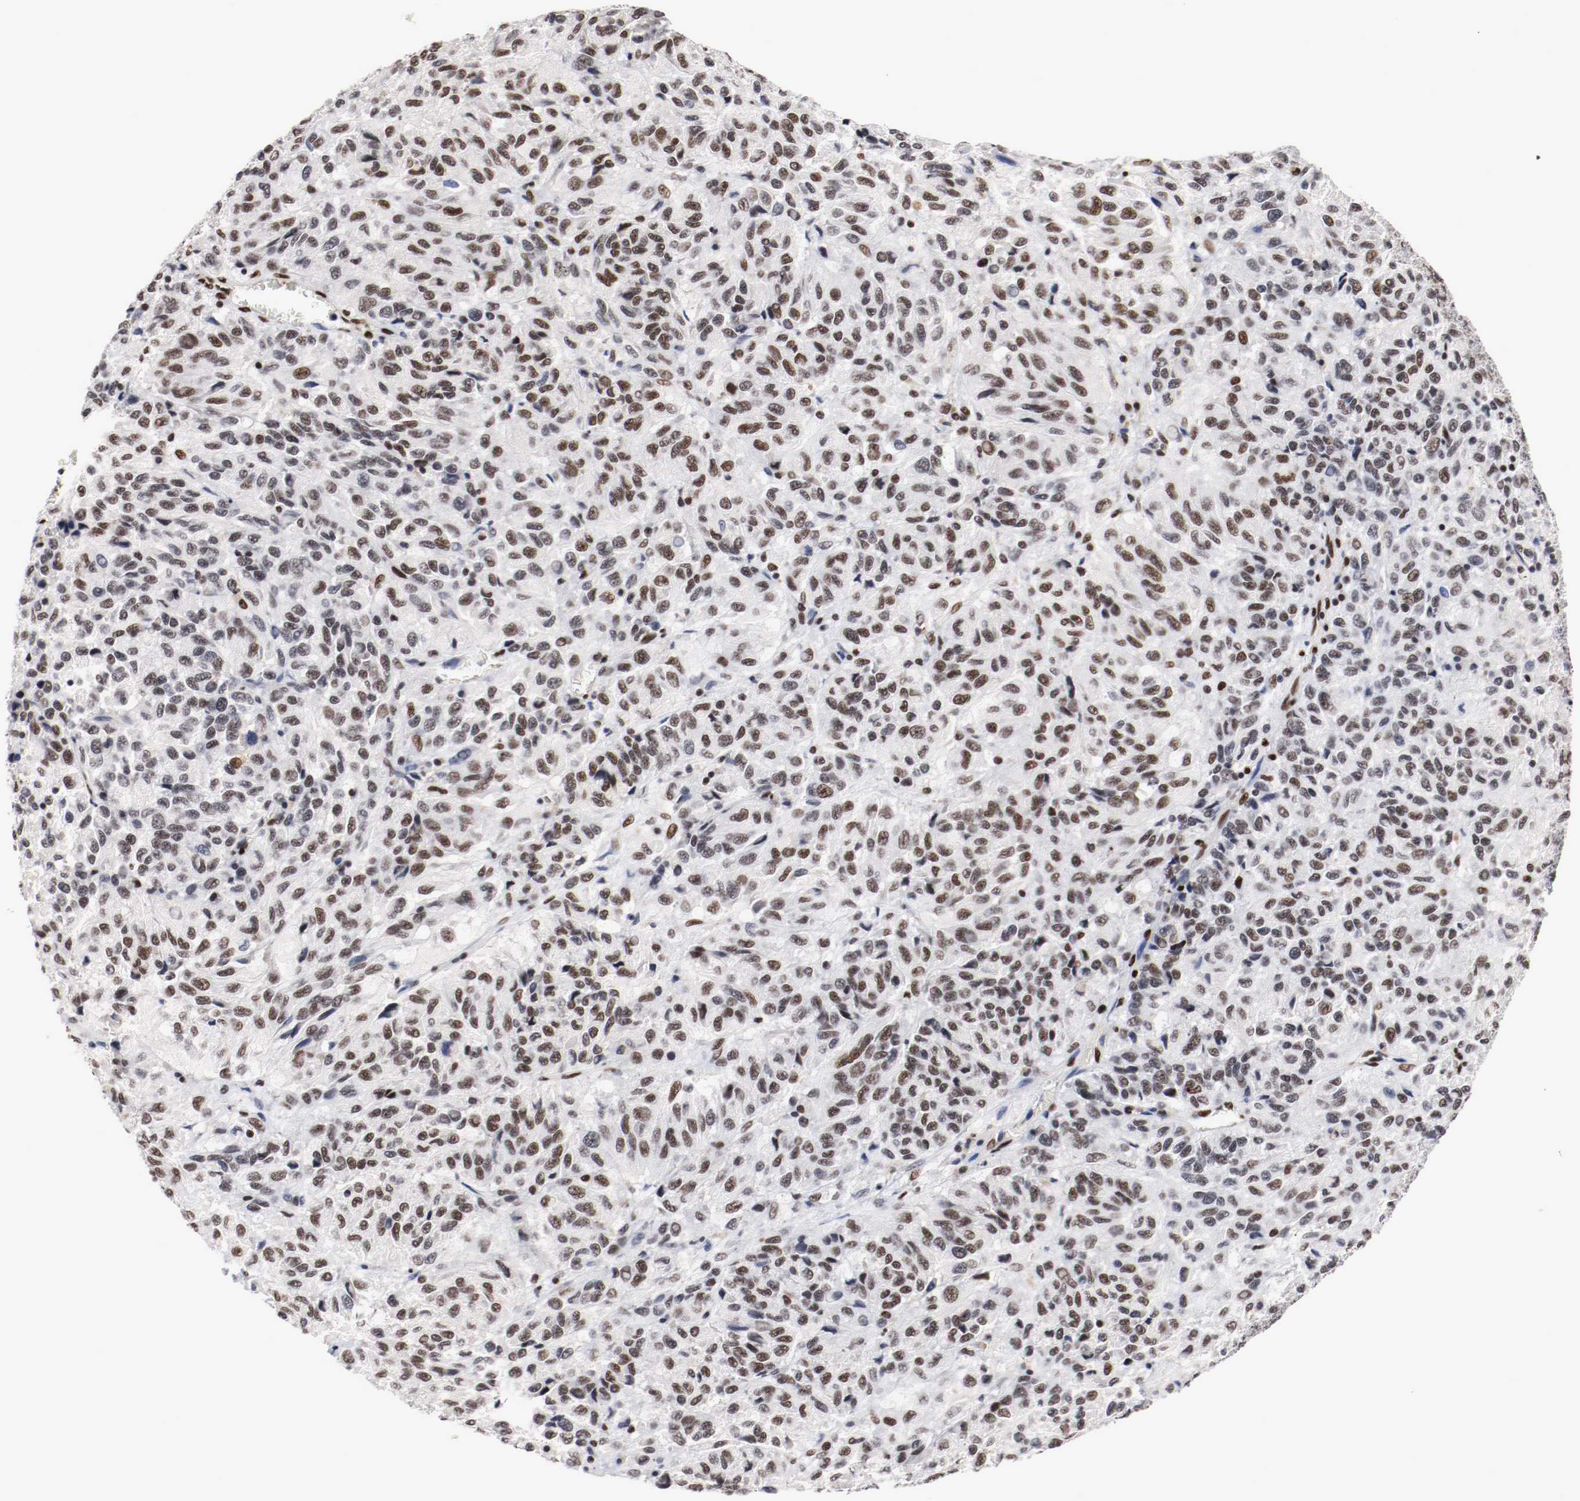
{"staining": {"intensity": "moderate", "quantity": "25%-75%", "location": "nuclear"}, "tissue": "melanoma", "cell_type": "Tumor cells", "image_type": "cancer", "snomed": [{"axis": "morphology", "description": "Malignant melanoma, Metastatic site"}, {"axis": "topography", "description": "Lung"}], "caption": "Protein expression analysis of human melanoma reveals moderate nuclear staining in about 25%-75% of tumor cells.", "gene": "MEF2D", "patient": {"sex": "male", "age": 64}}